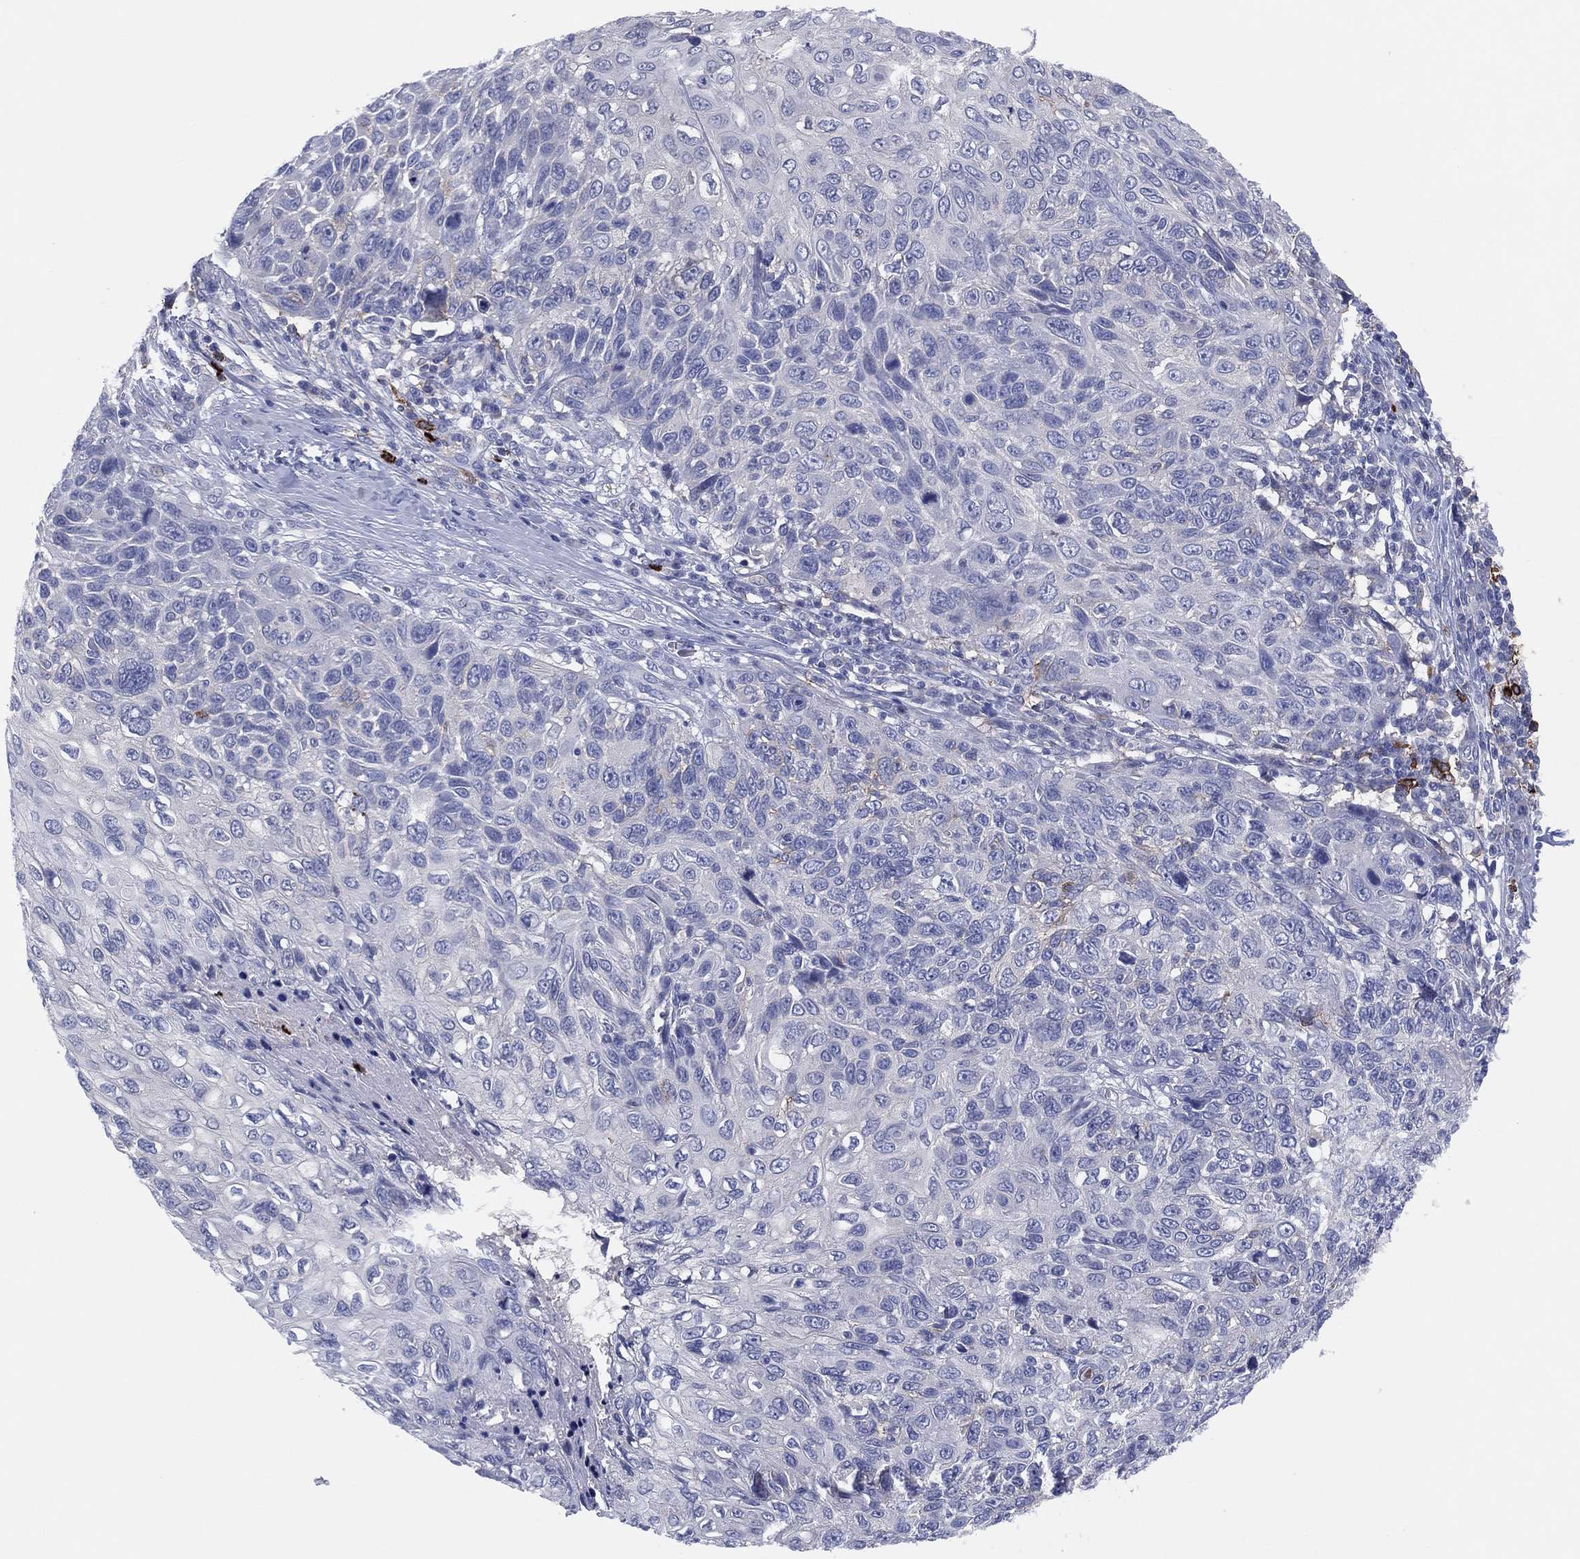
{"staining": {"intensity": "negative", "quantity": "none", "location": "none"}, "tissue": "skin cancer", "cell_type": "Tumor cells", "image_type": "cancer", "snomed": [{"axis": "morphology", "description": "Squamous cell carcinoma, NOS"}, {"axis": "topography", "description": "Skin"}], "caption": "Immunohistochemical staining of skin cancer shows no significant expression in tumor cells.", "gene": "PLAC8", "patient": {"sex": "male", "age": 92}}